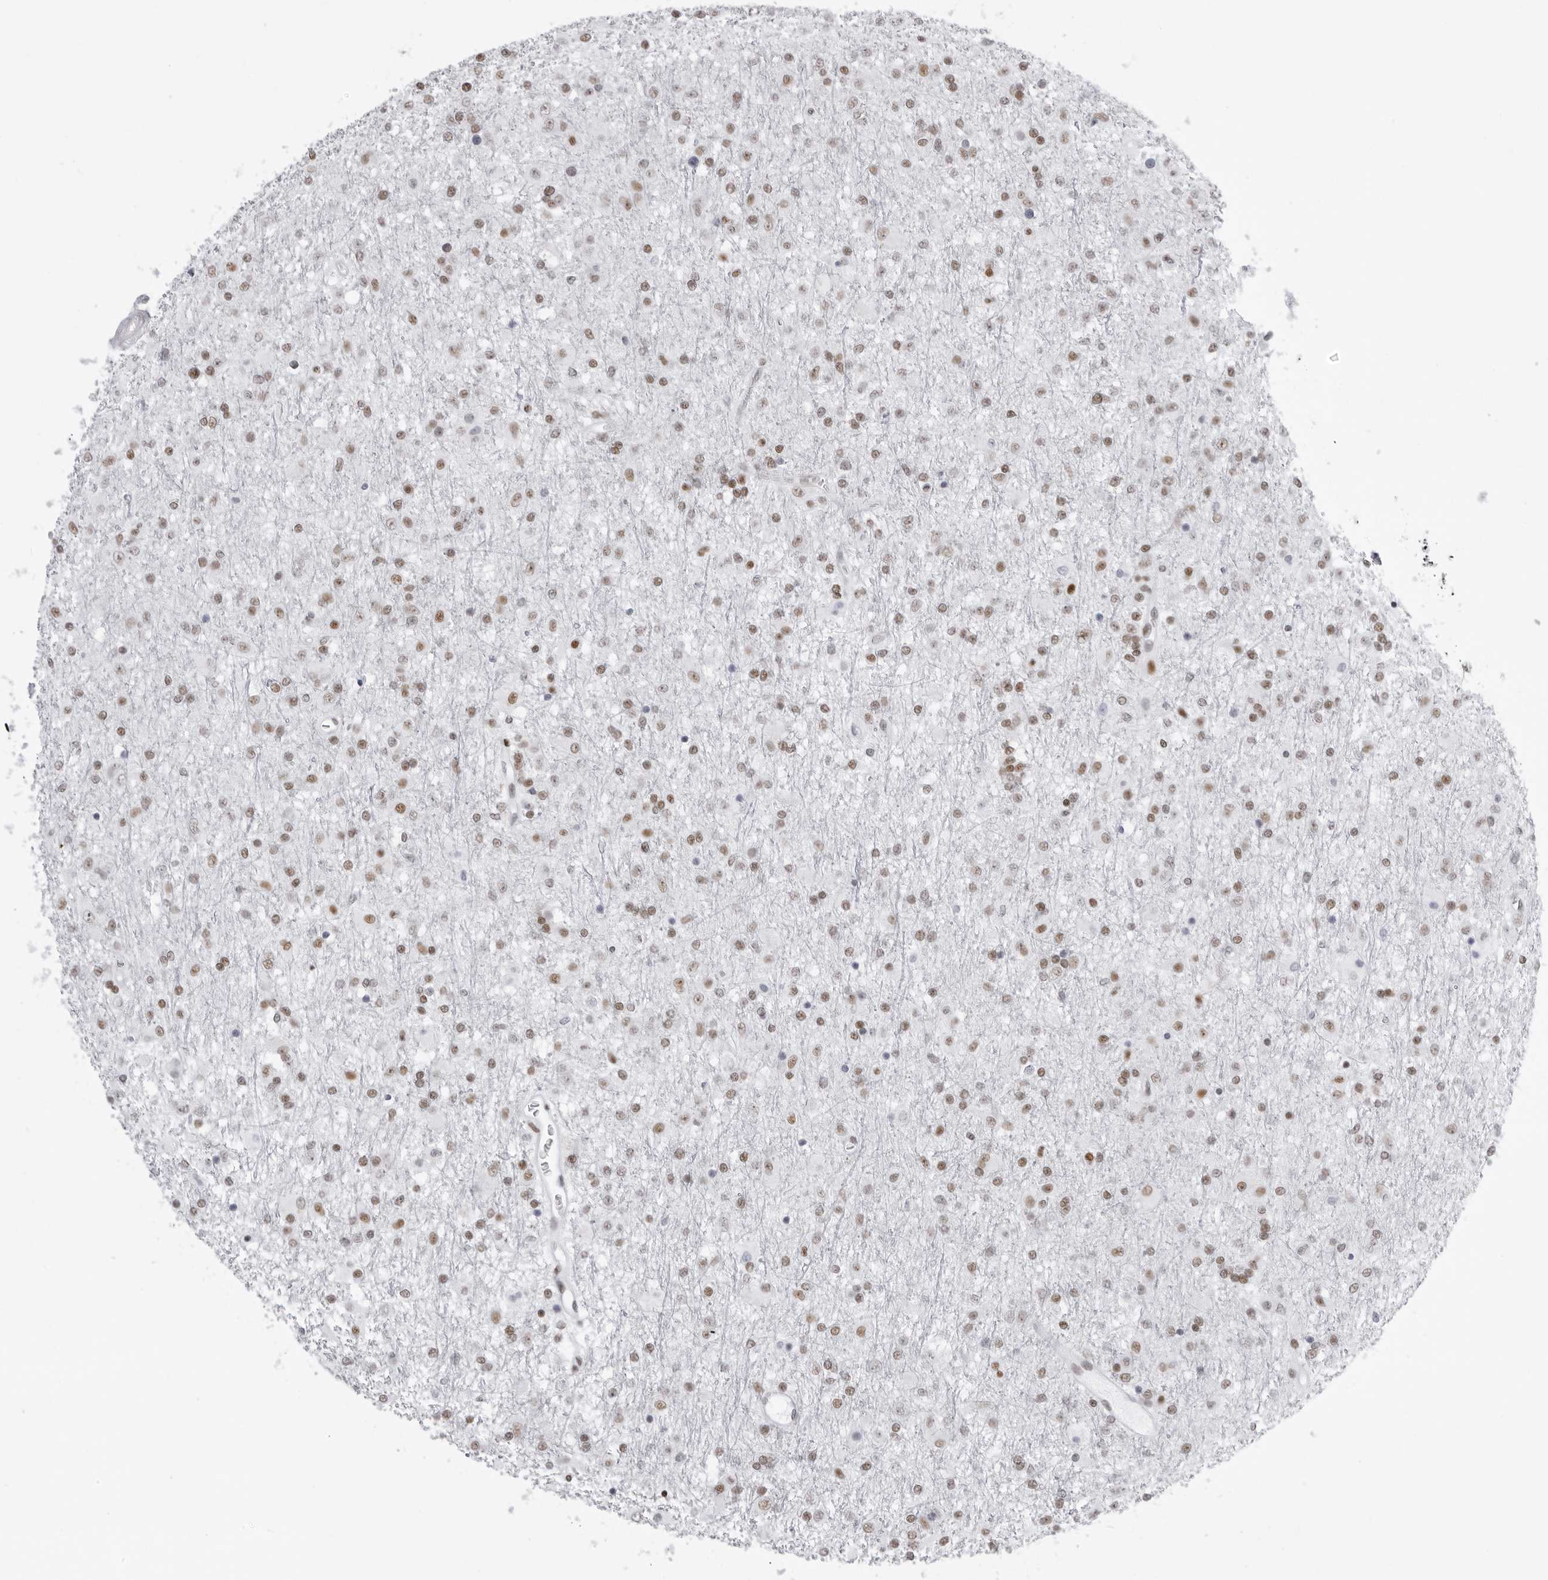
{"staining": {"intensity": "moderate", "quantity": ">75%", "location": "nuclear"}, "tissue": "glioma", "cell_type": "Tumor cells", "image_type": "cancer", "snomed": [{"axis": "morphology", "description": "Glioma, malignant, Low grade"}, {"axis": "topography", "description": "Brain"}], "caption": "IHC staining of low-grade glioma (malignant), which shows medium levels of moderate nuclear expression in about >75% of tumor cells indicating moderate nuclear protein positivity. The staining was performed using DAB (3,3'-diaminobenzidine) (brown) for protein detection and nuclei were counterstained in hematoxylin (blue).", "gene": "IRF2BP2", "patient": {"sex": "male", "age": 65}}